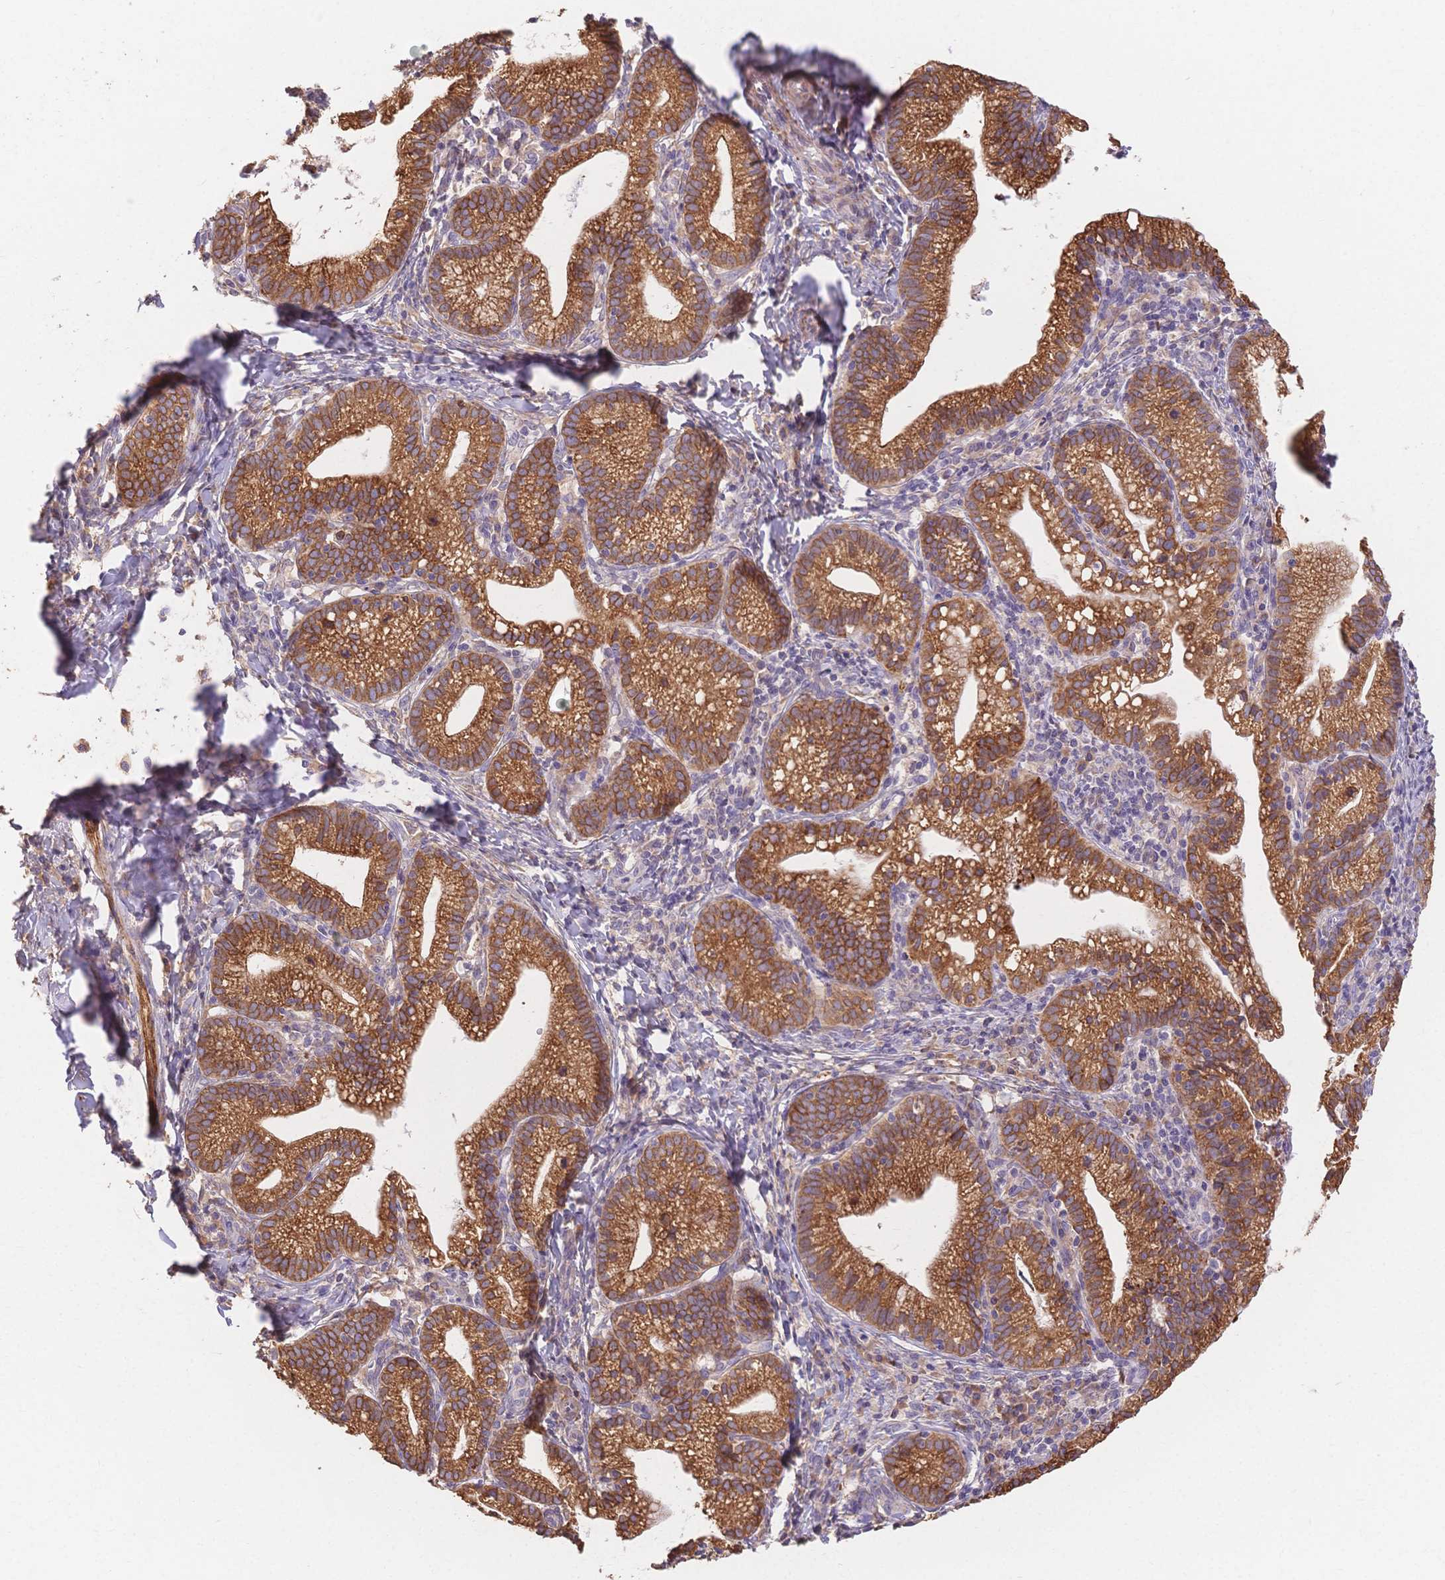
{"staining": {"intensity": "moderate", "quantity": ">75%", "location": "cytoplasmic/membranous"}, "tissue": "cervical cancer", "cell_type": "Tumor cells", "image_type": "cancer", "snomed": [{"axis": "morphology", "description": "Normal tissue, NOS"}, {"axis": "morphology", "description": "Adenocarcinoma, NOS"}, {"axis": "topography", "description": "Cervix"}], "caption": "There is medium levels of moderate cytoplasmic/membranous staining in tumor cells of adenocarcinoma (cervical), as demonstrated by immunohistochemical staining (brown color).", "gene": "HS3ST5", "patient": {"sex": "female", "age": 44}}